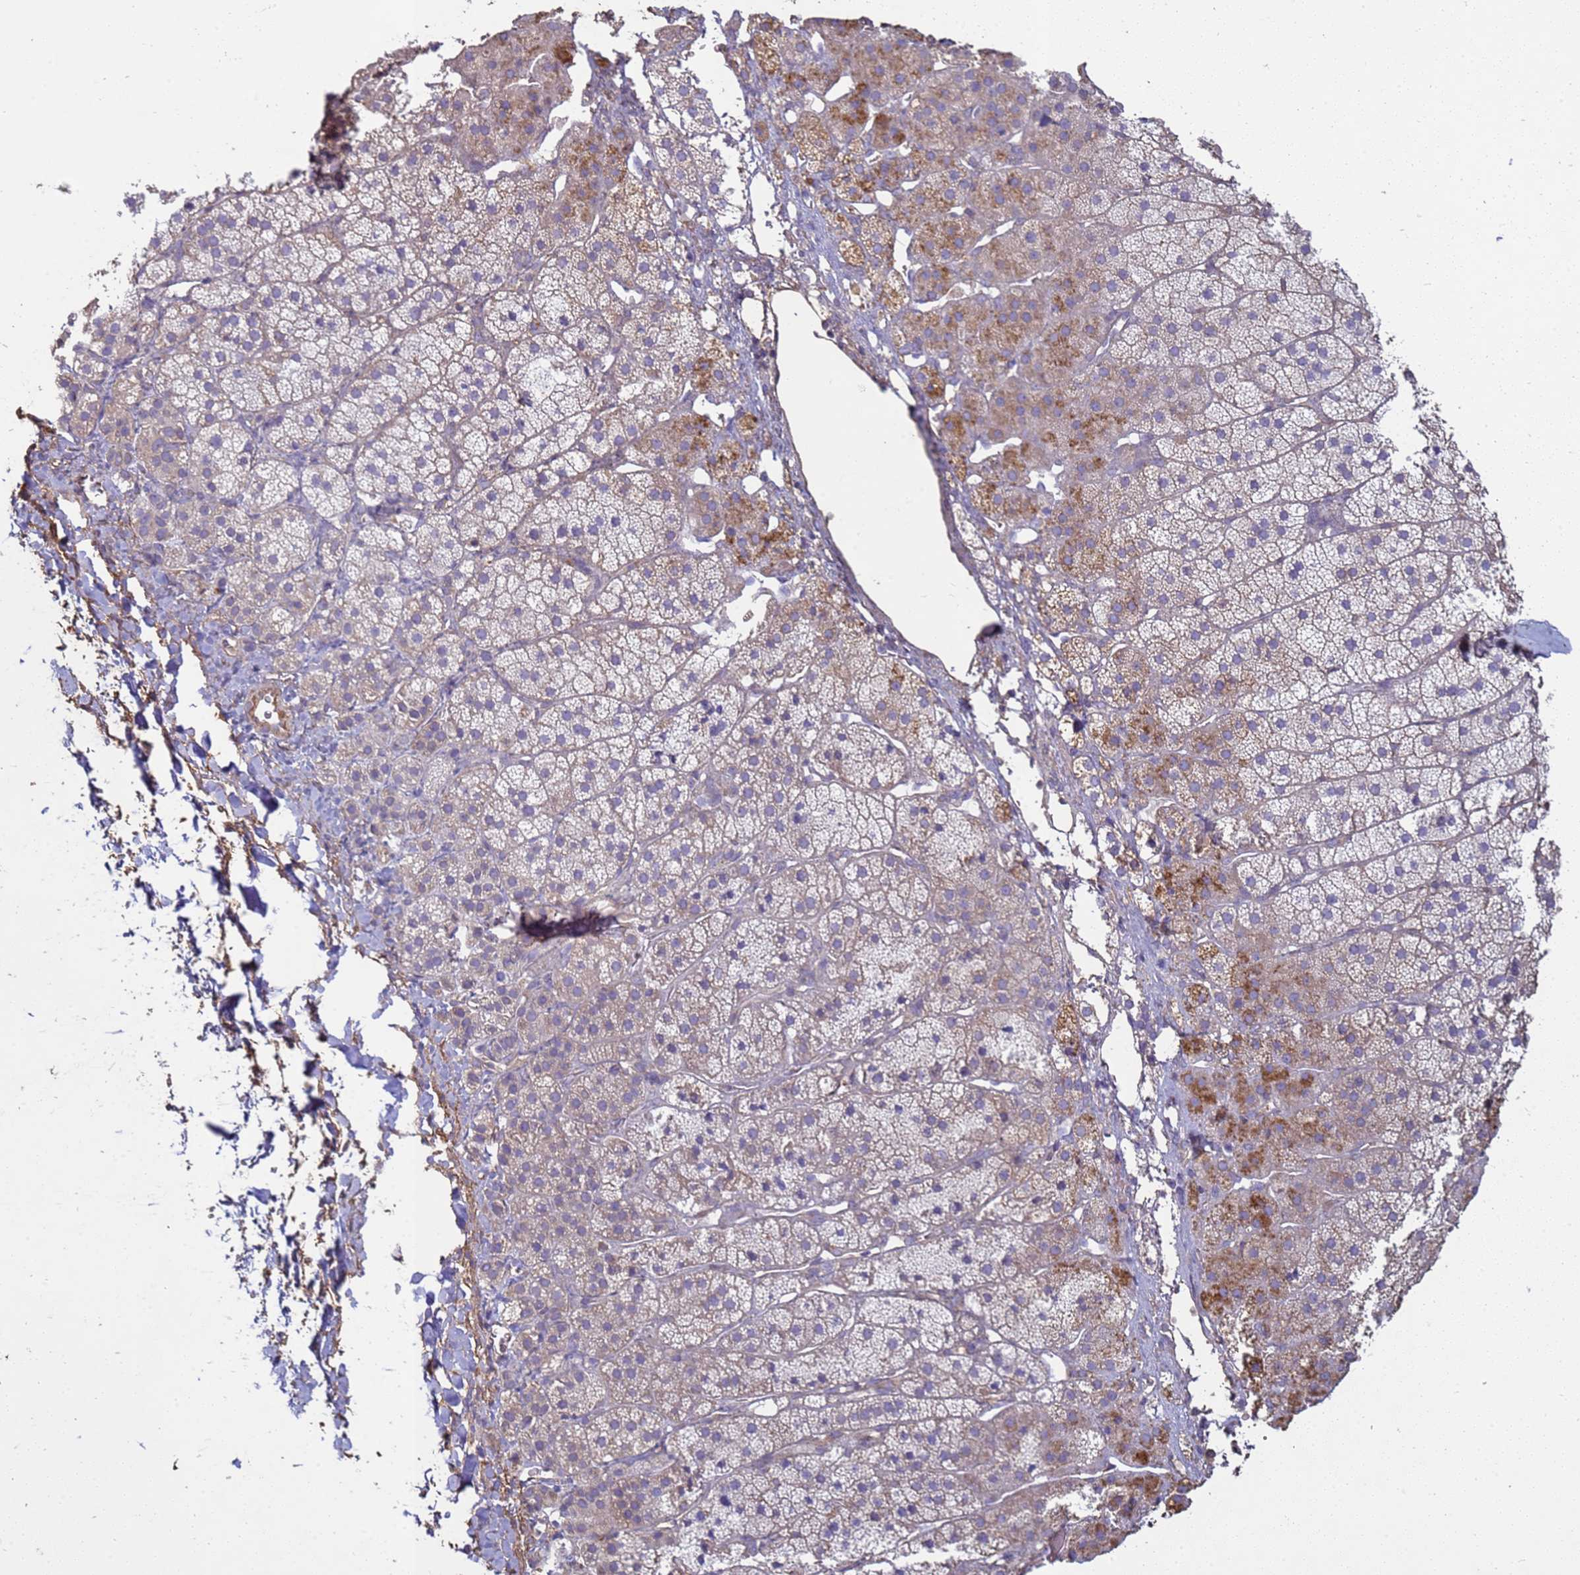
{"staining": {"intensity": "moderate", "quantity": "<25%", "location": "cytoplasmic/membranous"}, "tissue": "adrenal gland", "cell_type": "Glandular cells", "image_type": "normal", "snomed": [{"axis": "morphology", "description": "Normal tissue, NOS"}, {"axis": "topography", "description": "Adrenal gland"}], "caption": "High-magnification brightfield microscopy of normal adrenal gland stained with DAB (3,3'-diaminobenzidine) (brown) and counterstained with hematoxylin (blue). glandular cells exhibit moderate cytoplasmic/membranous staining is seen in approximately<25% of cells. (Stains: DAB in brown, nuclei in blue, Microscopy: brightfield microscopy at high magnification).", "gene": "SGIP1", "patient": {"sex": "female", "age": 44}}